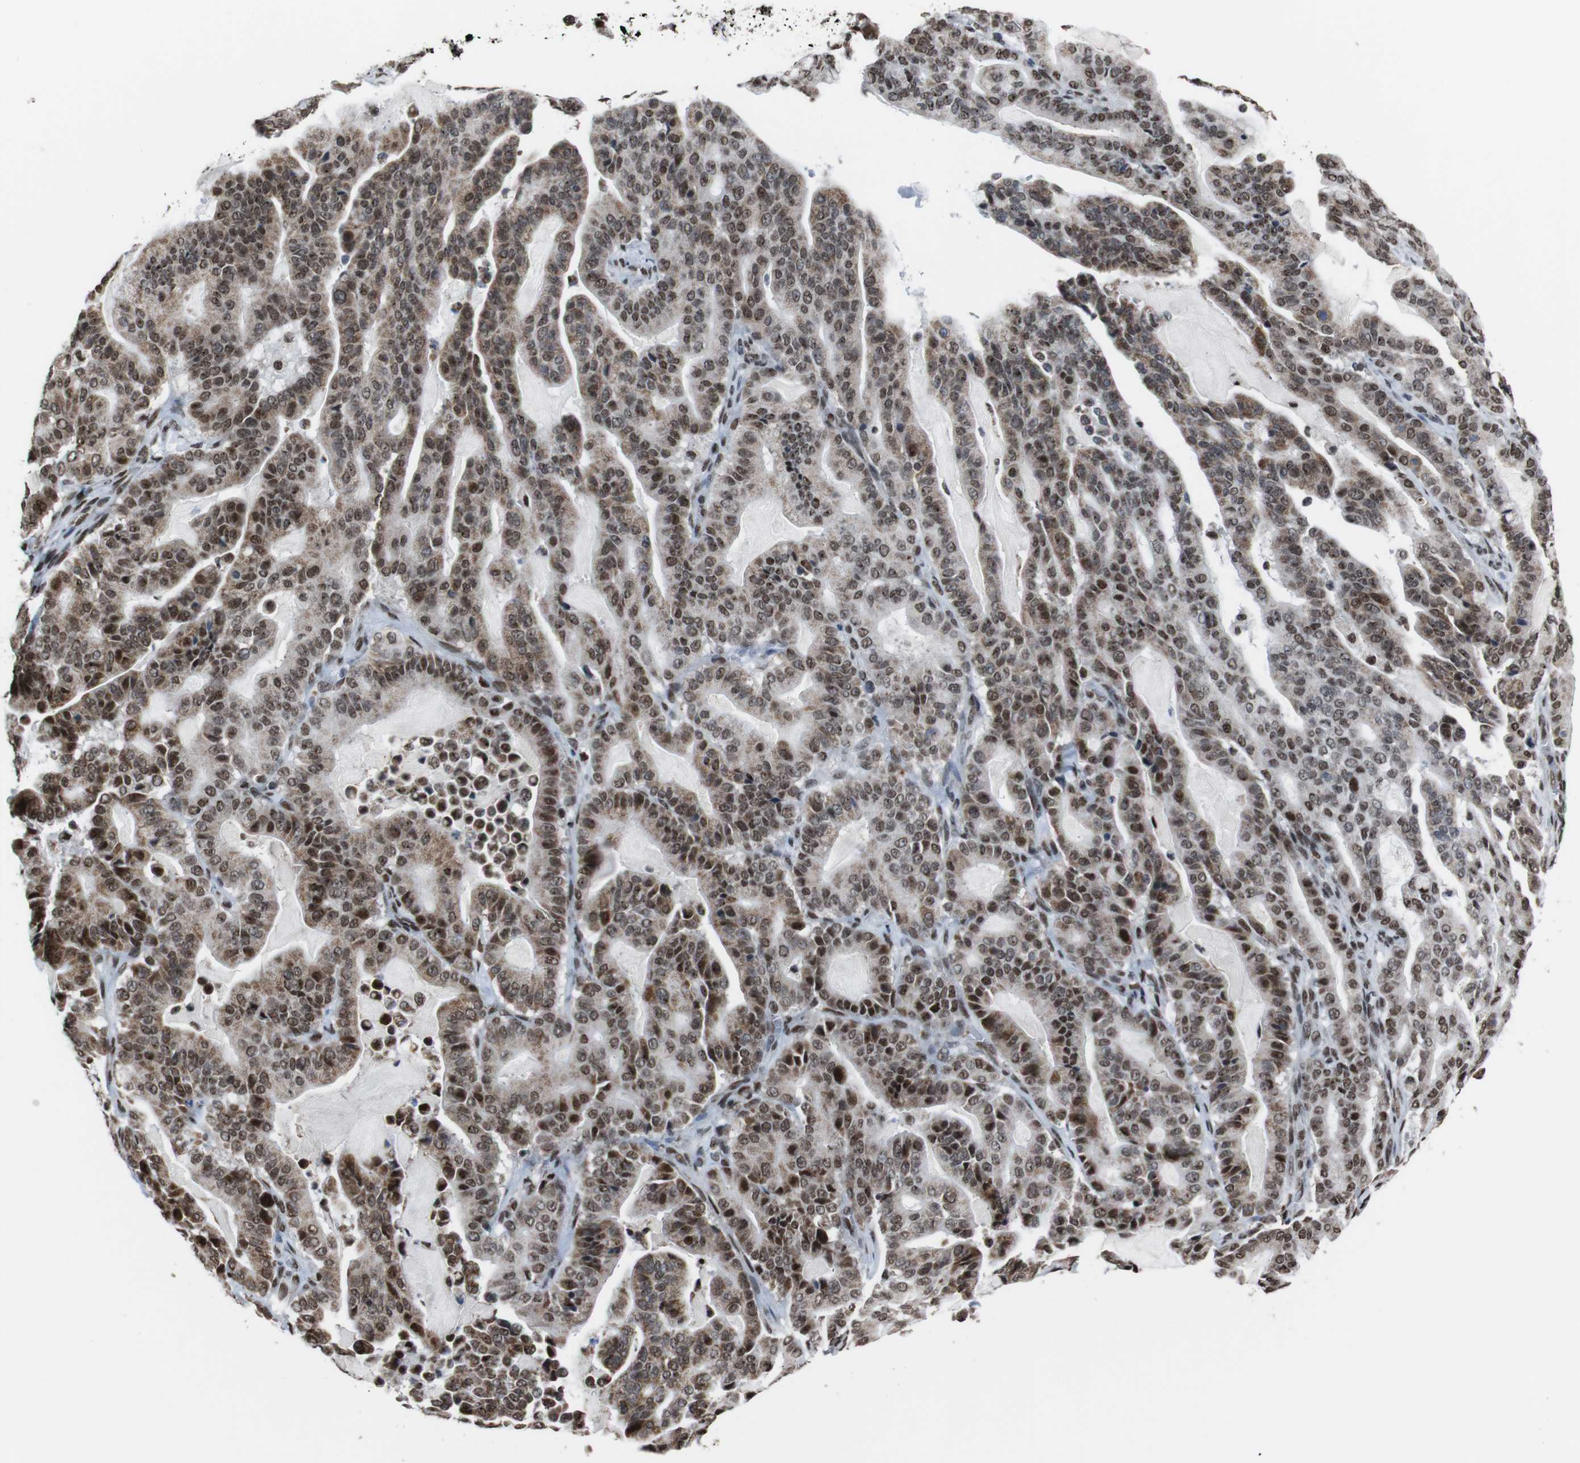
{"staining": {"intensity": "moderate", "quantity": ">75%", "location": "cytoplasmic/membranous,nuclear"}, "tissue": "pancreatic cancer", "cell_type": "Tumor cells", "image_type": "cancer", "snomed": [{"axis": "morphology", "description": "Adenocarcinoma, NOS"}, {"axis": "topography", "description": "Pancreas"}], "caption": "Immunohistochemistry (IHC) (DAB) staining of human pancreatic adenocarcinoma displays moderate cytoplasmic/membranous and nuclear protein staining in about >75% of tumor cells.", "gene": "ROMO1", "patient": {"sex": "male", "age": 63}}